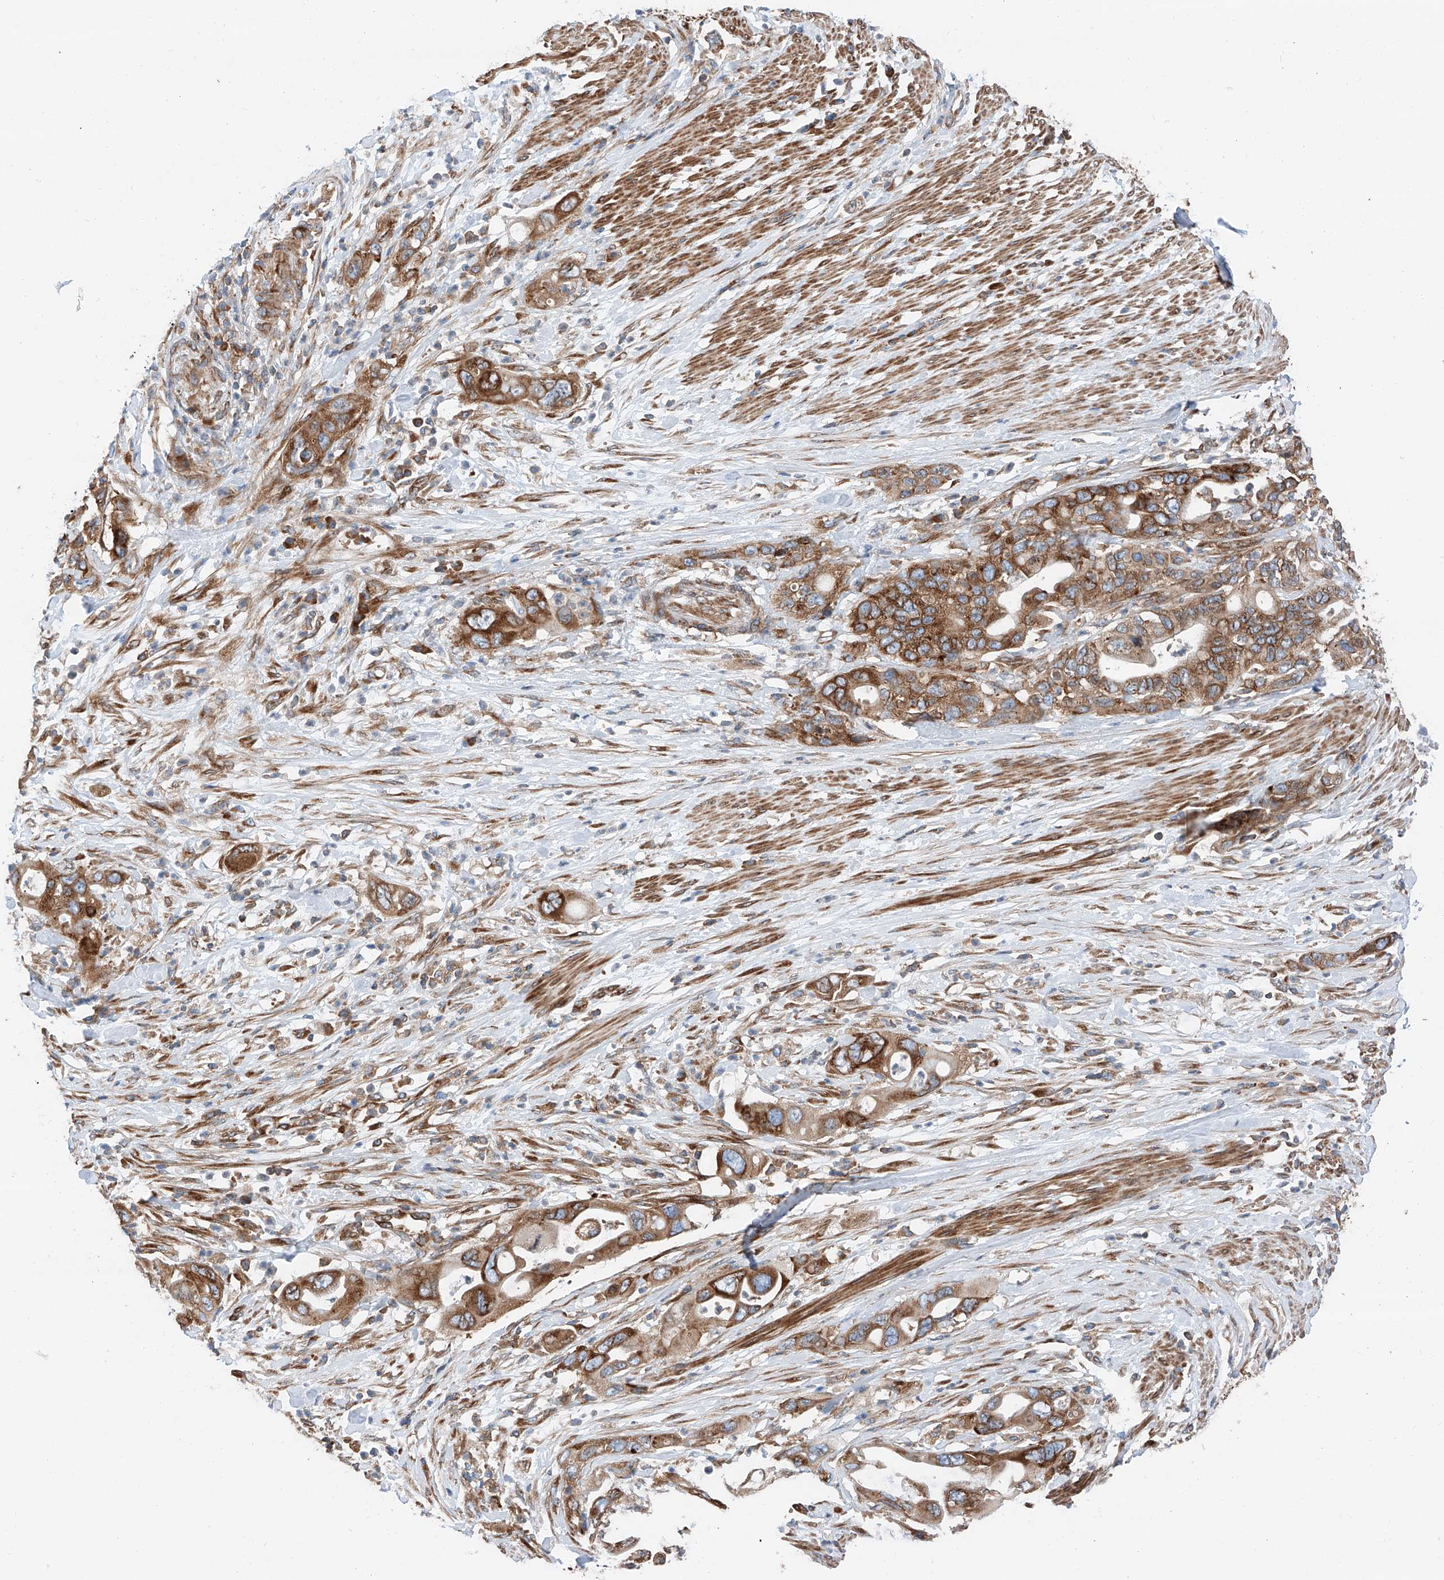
{"staining": {"intensity": "strong", "quantity": ">75%", "location": "cytoplasmic/membranous"}, "tissue": "pancreatic cancer", "cell_type": "Tumor cells", "image_type": "cancer", "snomed": [{"axis": "morphology", "description": "Adenocarcinoma, NOS"}, {"axis": "topography", "description": "Pancreas"}], "caption": "This image exhibits IHC staining of pancreatic cancer (adenocarcinoma), with high strong cytoplasmic/membranous positivity in about >75% of tumor cells.", "gene": "ZC3H15", "patient": {"sex": "female", "age": 71}}